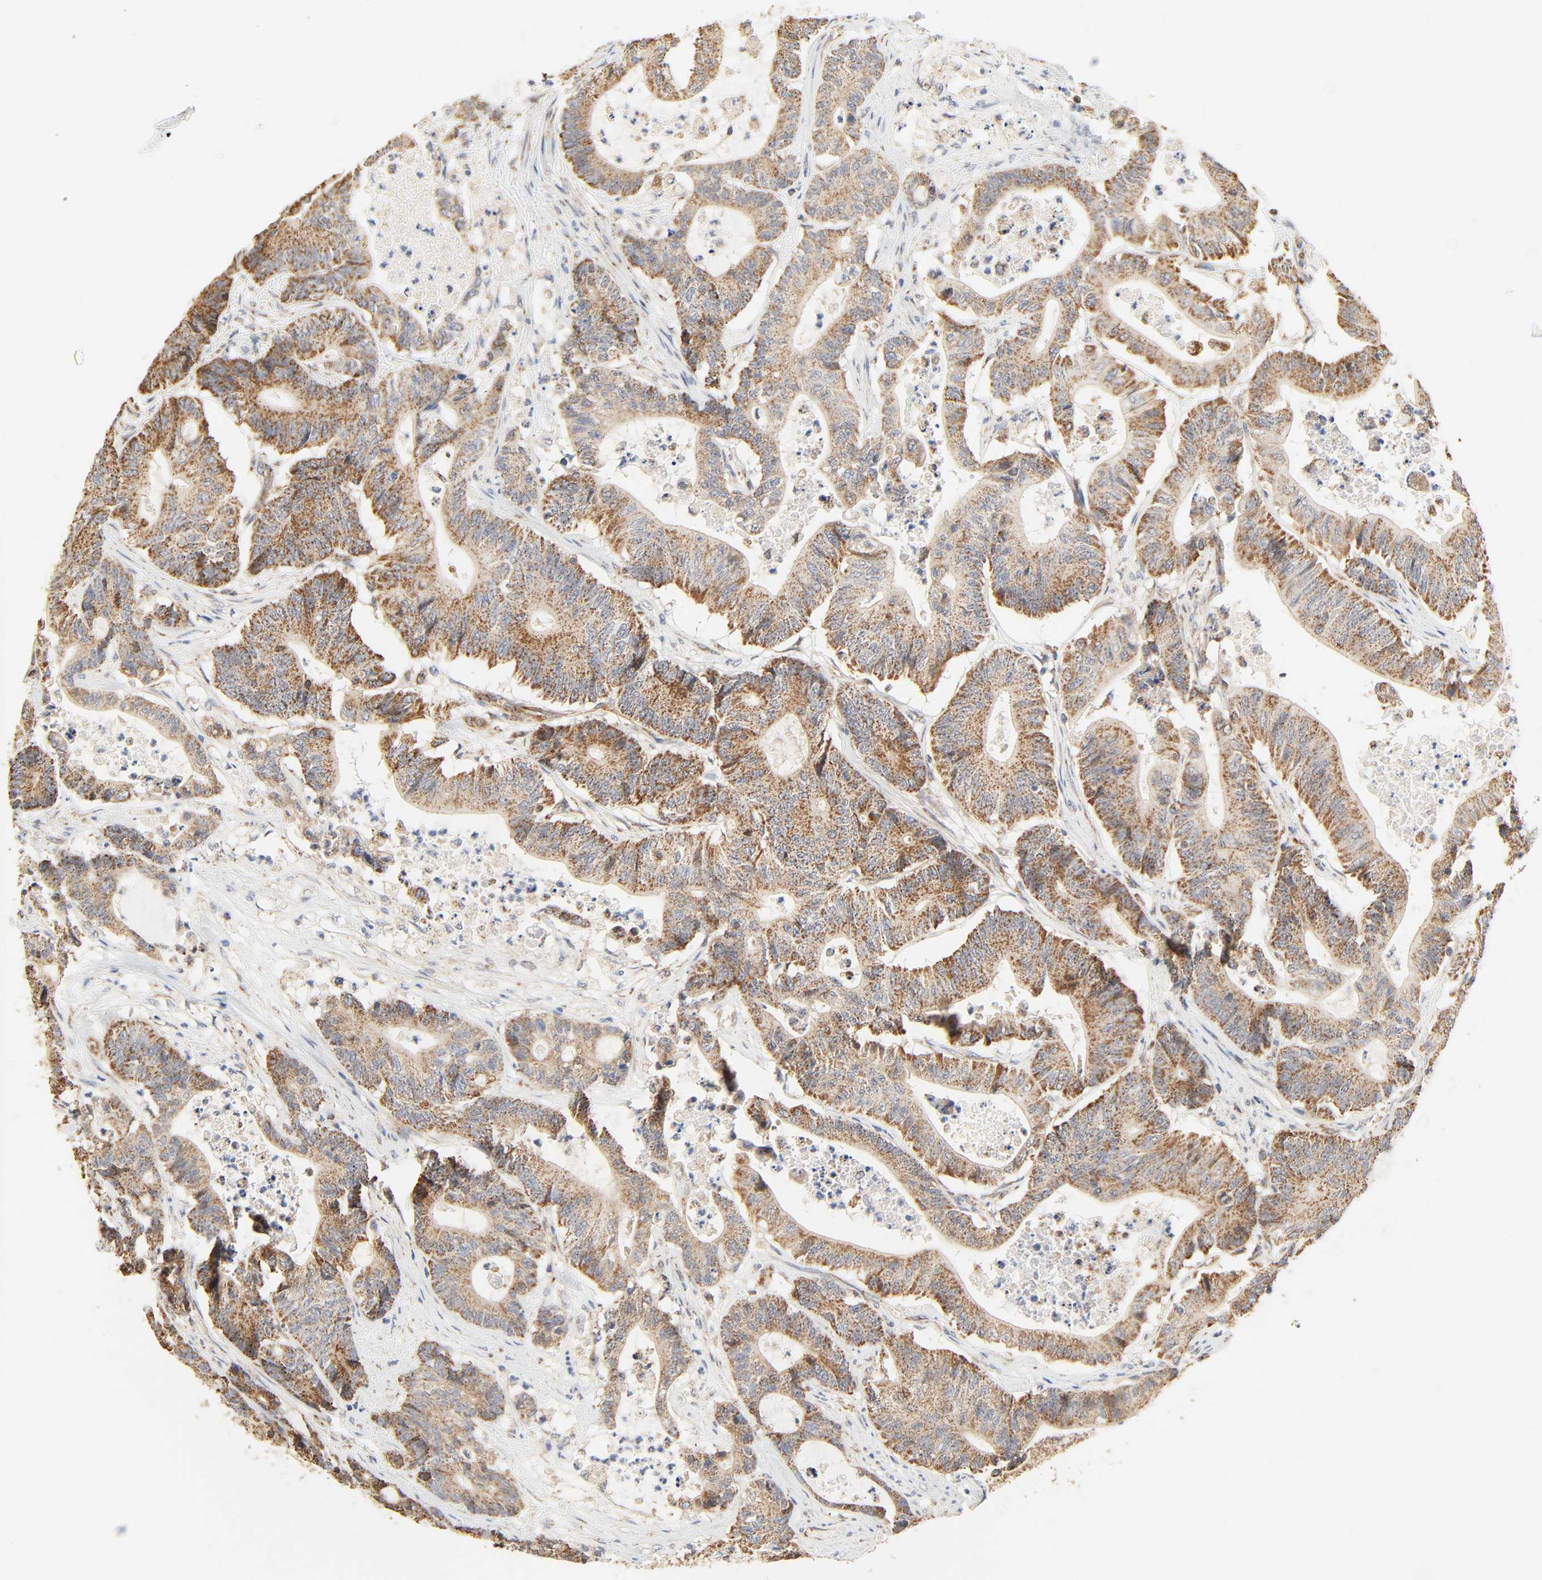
{"staining": {"intensity": "moderate", "quantity": ">75%", "location": "cytoplasmic/membranous"}, "tissue": "colorectal cancer", "cell_type": "Tumor cells", "image_type": "cancer", "snomed": [{"axis": "morphology", "description": "Adenocarcinoma, NOS"}, {"axis": "topography", "description": "Colon"}], "caption": "Immunohistochemistry (DAB (3,3'-diaminobenzidine)) staining of human colorectal adenocarcinoma exhibits moderate cytoplasmic/membranous protein expression in approximately >75% of tumor cells.", "gene": "ZMAT5", "patient": {"sex": "female", "age": 84}}